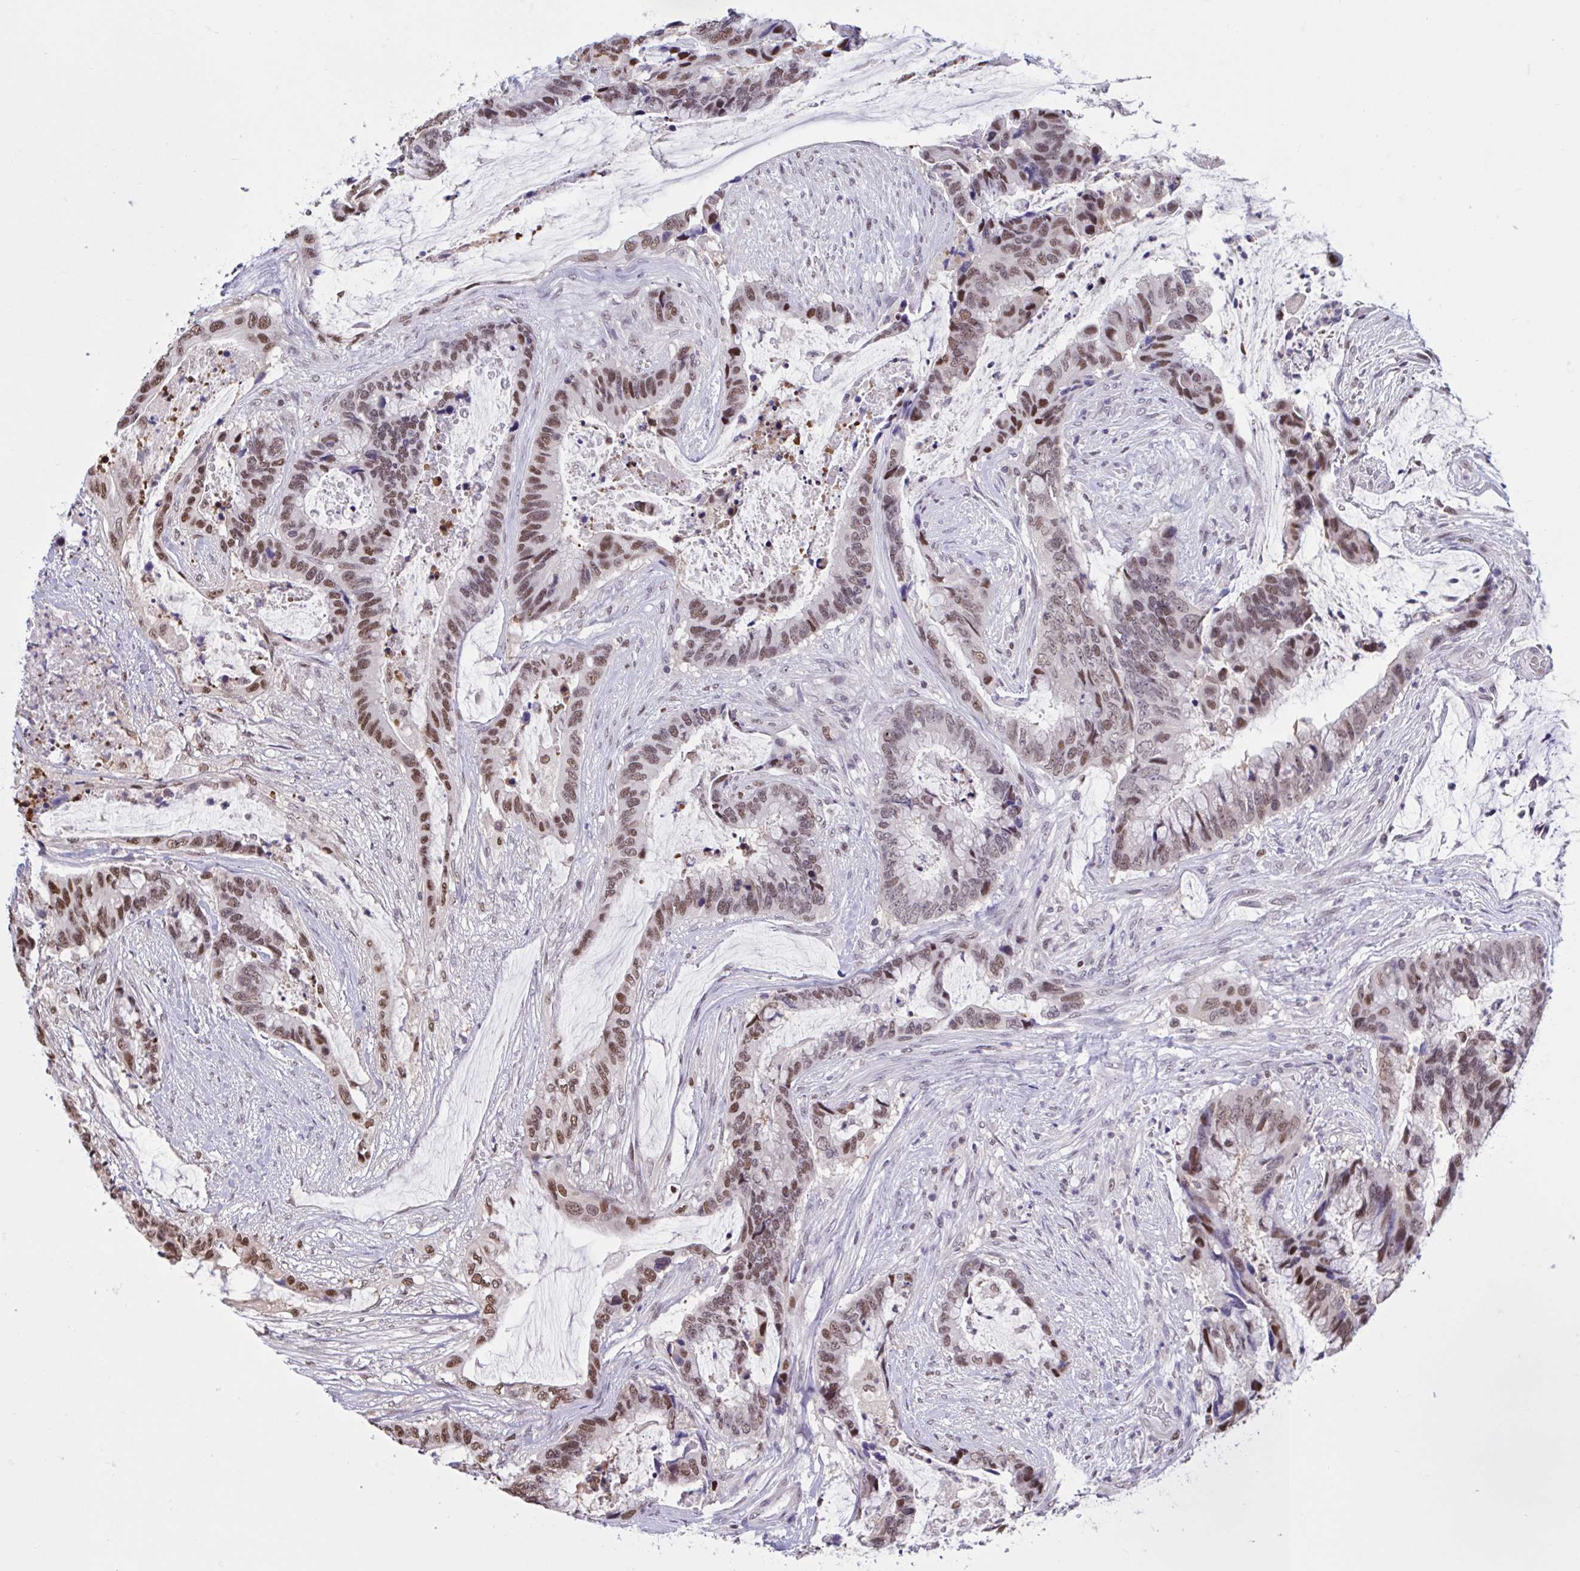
{"staining": {"intensity": "moderate", "quantity": ">75%", "location": "nuclear"}, "tissue": "colorectal cancer", "cell_type": "Tumor cells", "image_type": "cancer", "snomed": [{"axis": "morphology", "description": "Adenocarcinoma, NOS"}, {"axis": "topography", "description": "Rectum"}], "caption": "The immunohistochemical stain labels moderate nuclear expression in tumor cells of colorectal adenocarcinoma tissue.", "gene": "RBL1", "patient": {"sex": "female", "age": 59}}